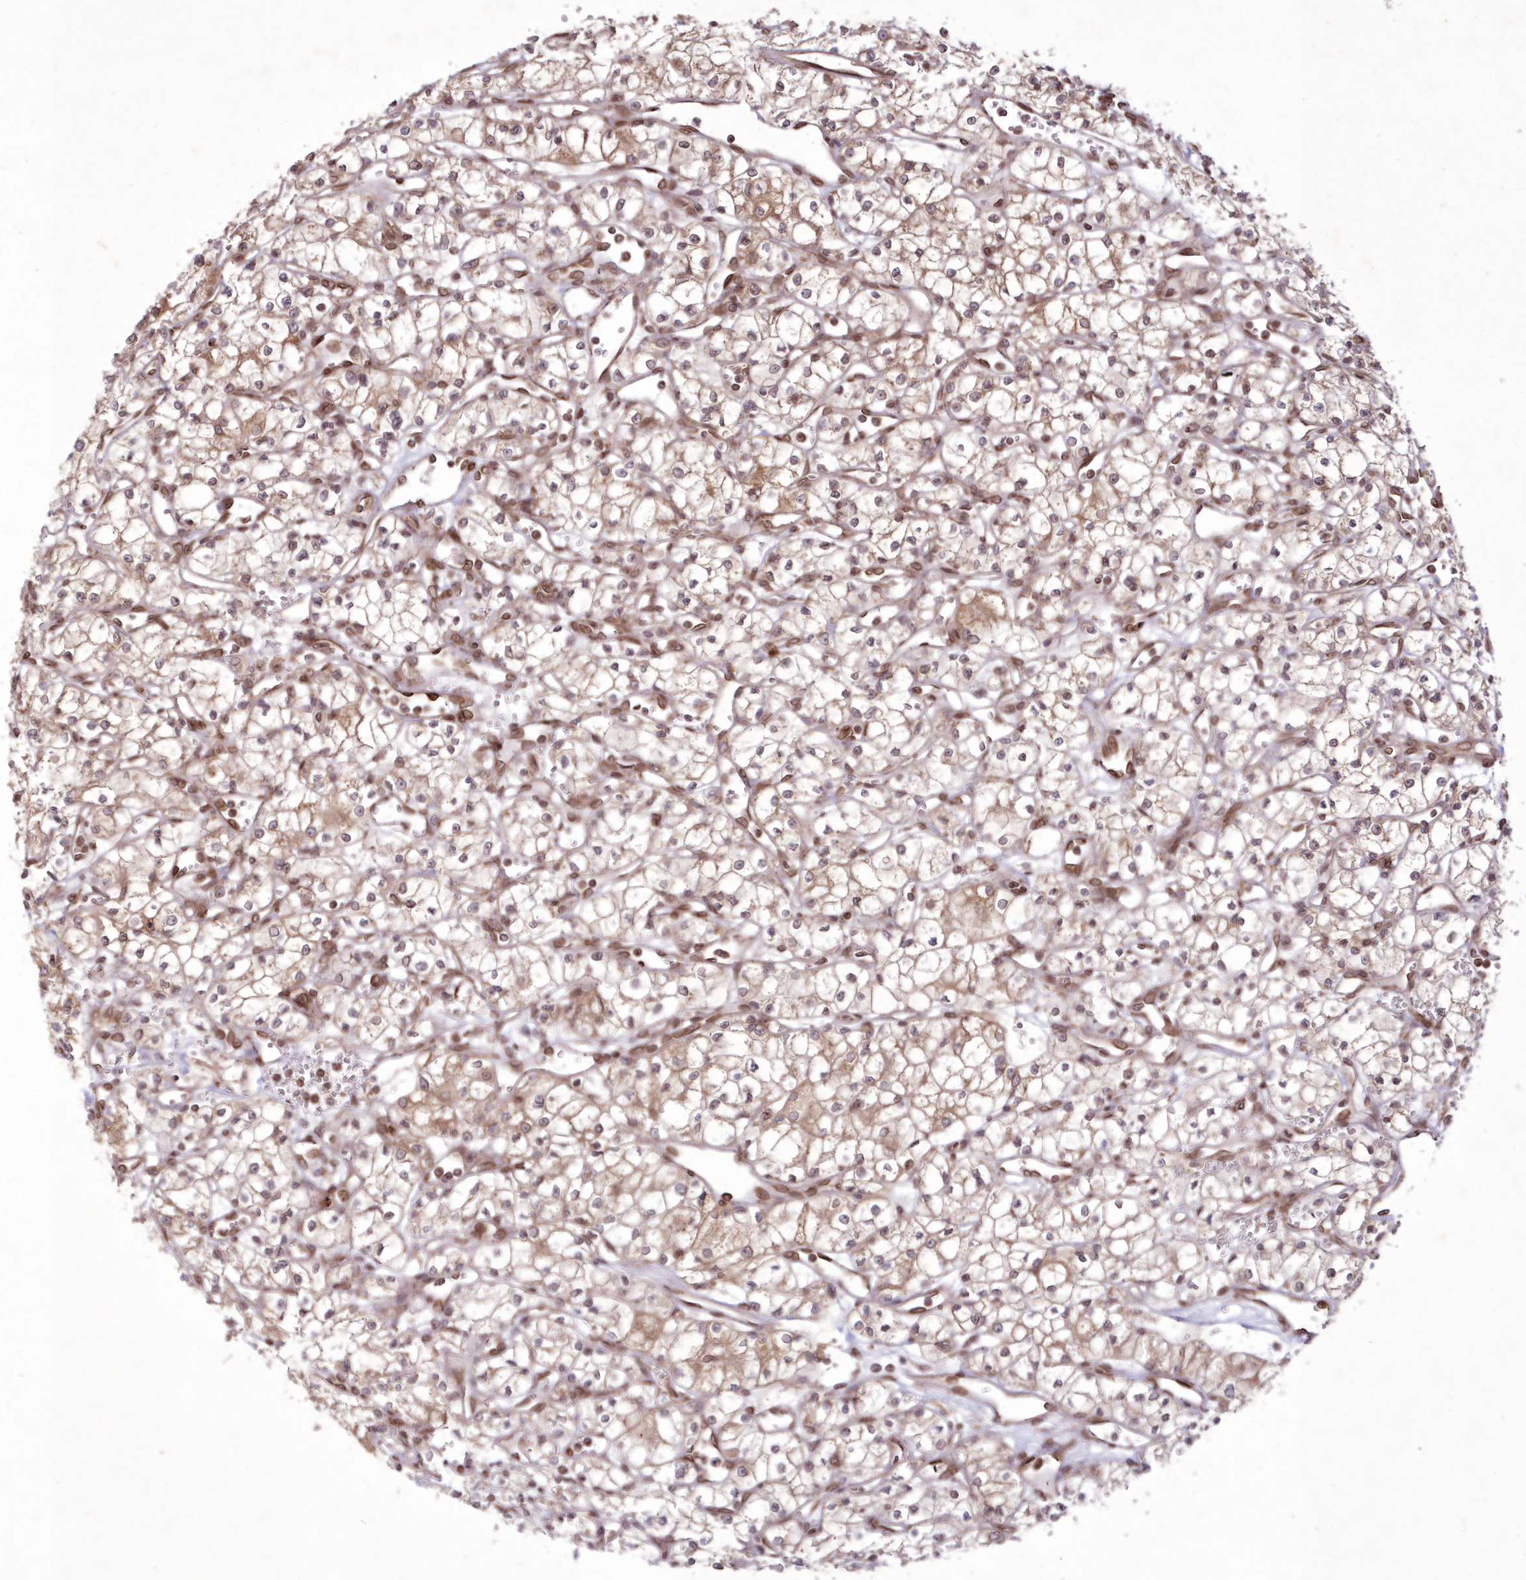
{"staining": {"intensity": "weak", "quantity": ">75%", "location": "cytoplasmic/membranous,nuclear"}, "tissue": "renal cancer", "cell_type": "Tumor cells", "image_type": "cancer", "snomed": [{"axis": "morphology", "description": "Adenocarcinoma, NOS"}, {"axis": "topography", "description": "Kidney"}], "caption": "Brown immunohistochemical staining in renal cancer (adenocarcinoma) shows weak cytoplasmic/membranous and nuclear staining in approximately >75% of tumor cells.", "gene": "DNAJC27", "patient": {"sex": "male", "age": 59}}